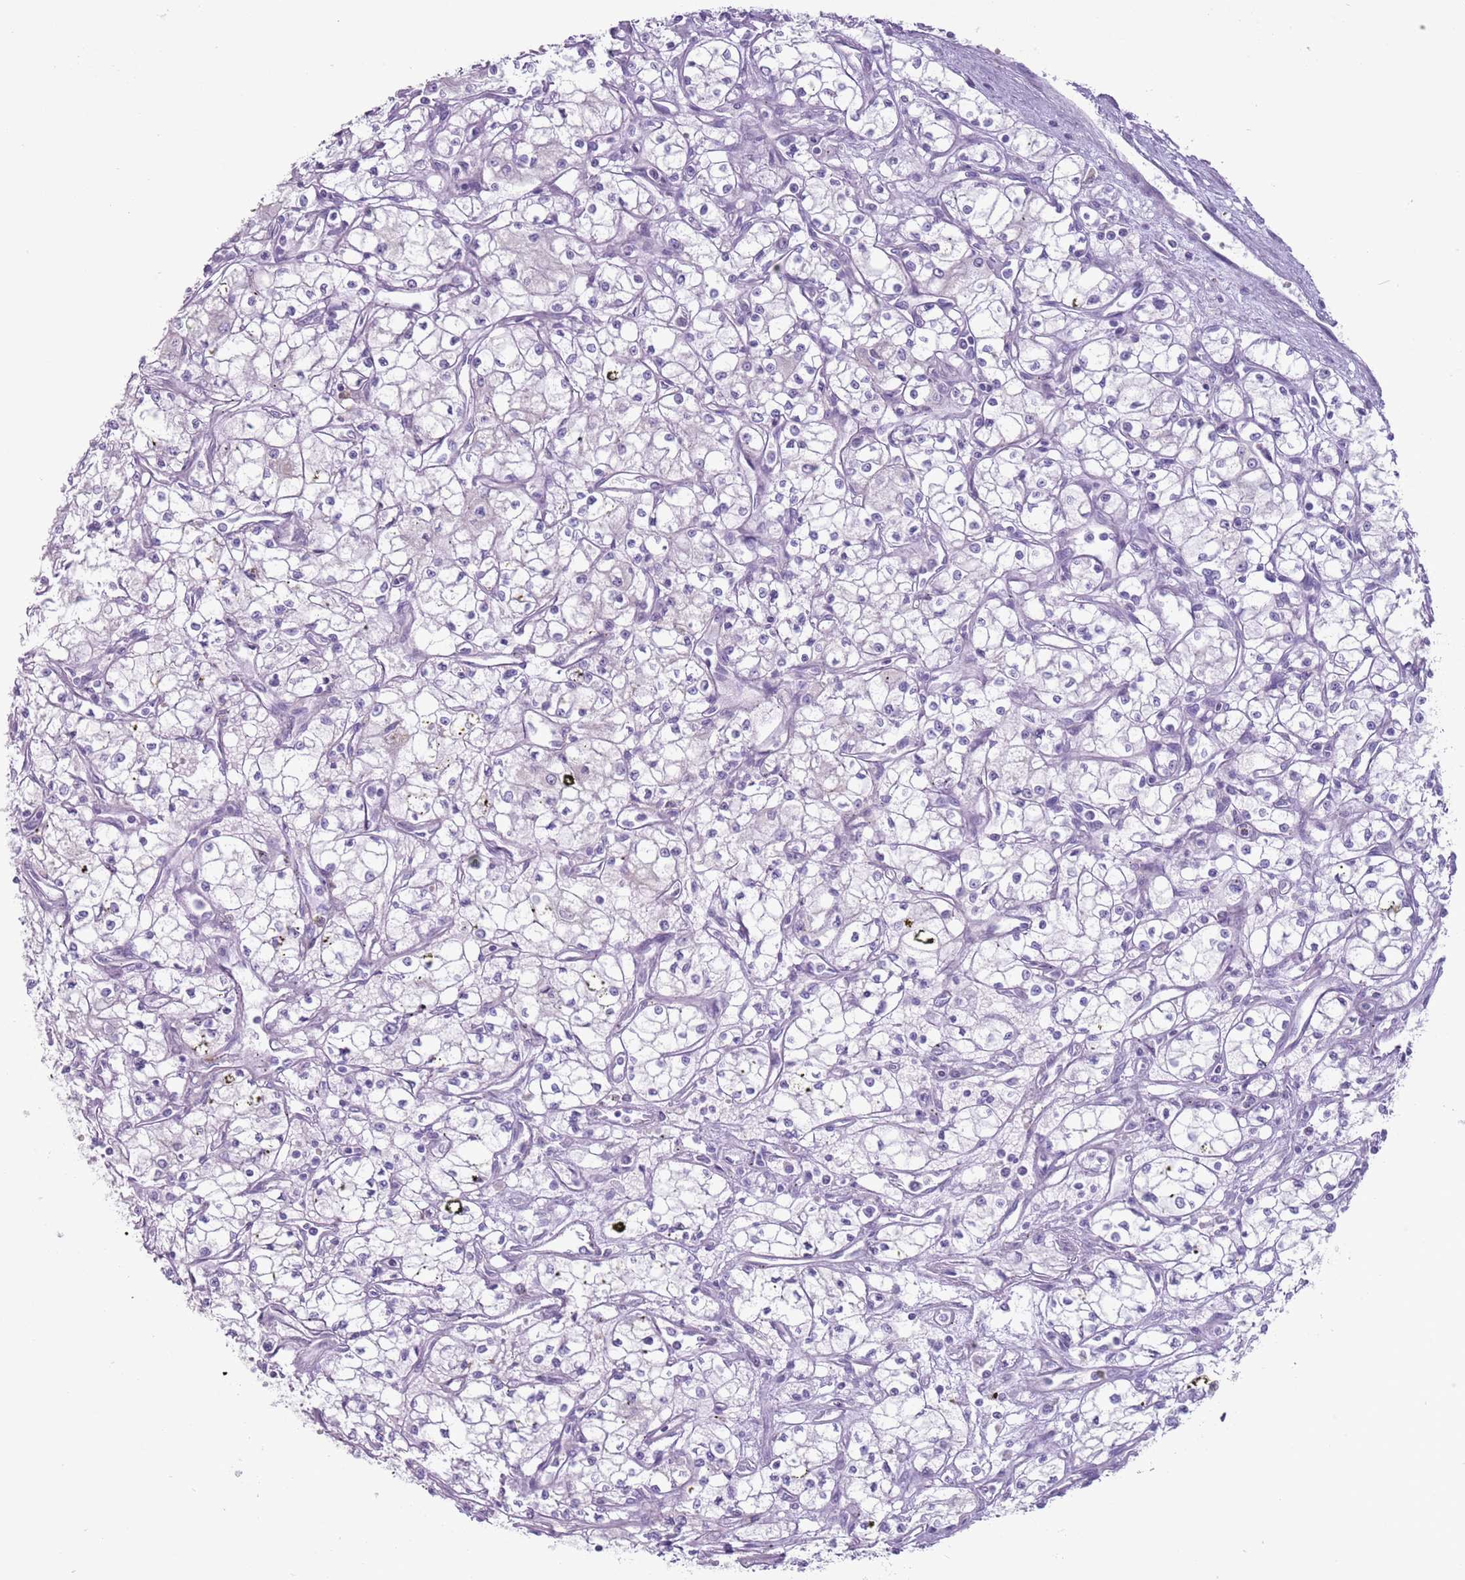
{"staining": {"intensity": "negative", "quantity": "none", "location": "none"}, "tissue": "renal cancer", "cell_type": "Tumor cells", "image_type": "cancer", "snomed": [{"axis": "morphology", "description": "Adenocarcinoma, NOS"}, {"axis": "topography", "description": "Kidney"}], "caption": "Human renal cancer stained for a protein using immunohistochemistry (IHC) shows no staining in tumor cells.", "gene": "HYOU1", "patient": {"sex": "male", "age": 59}}